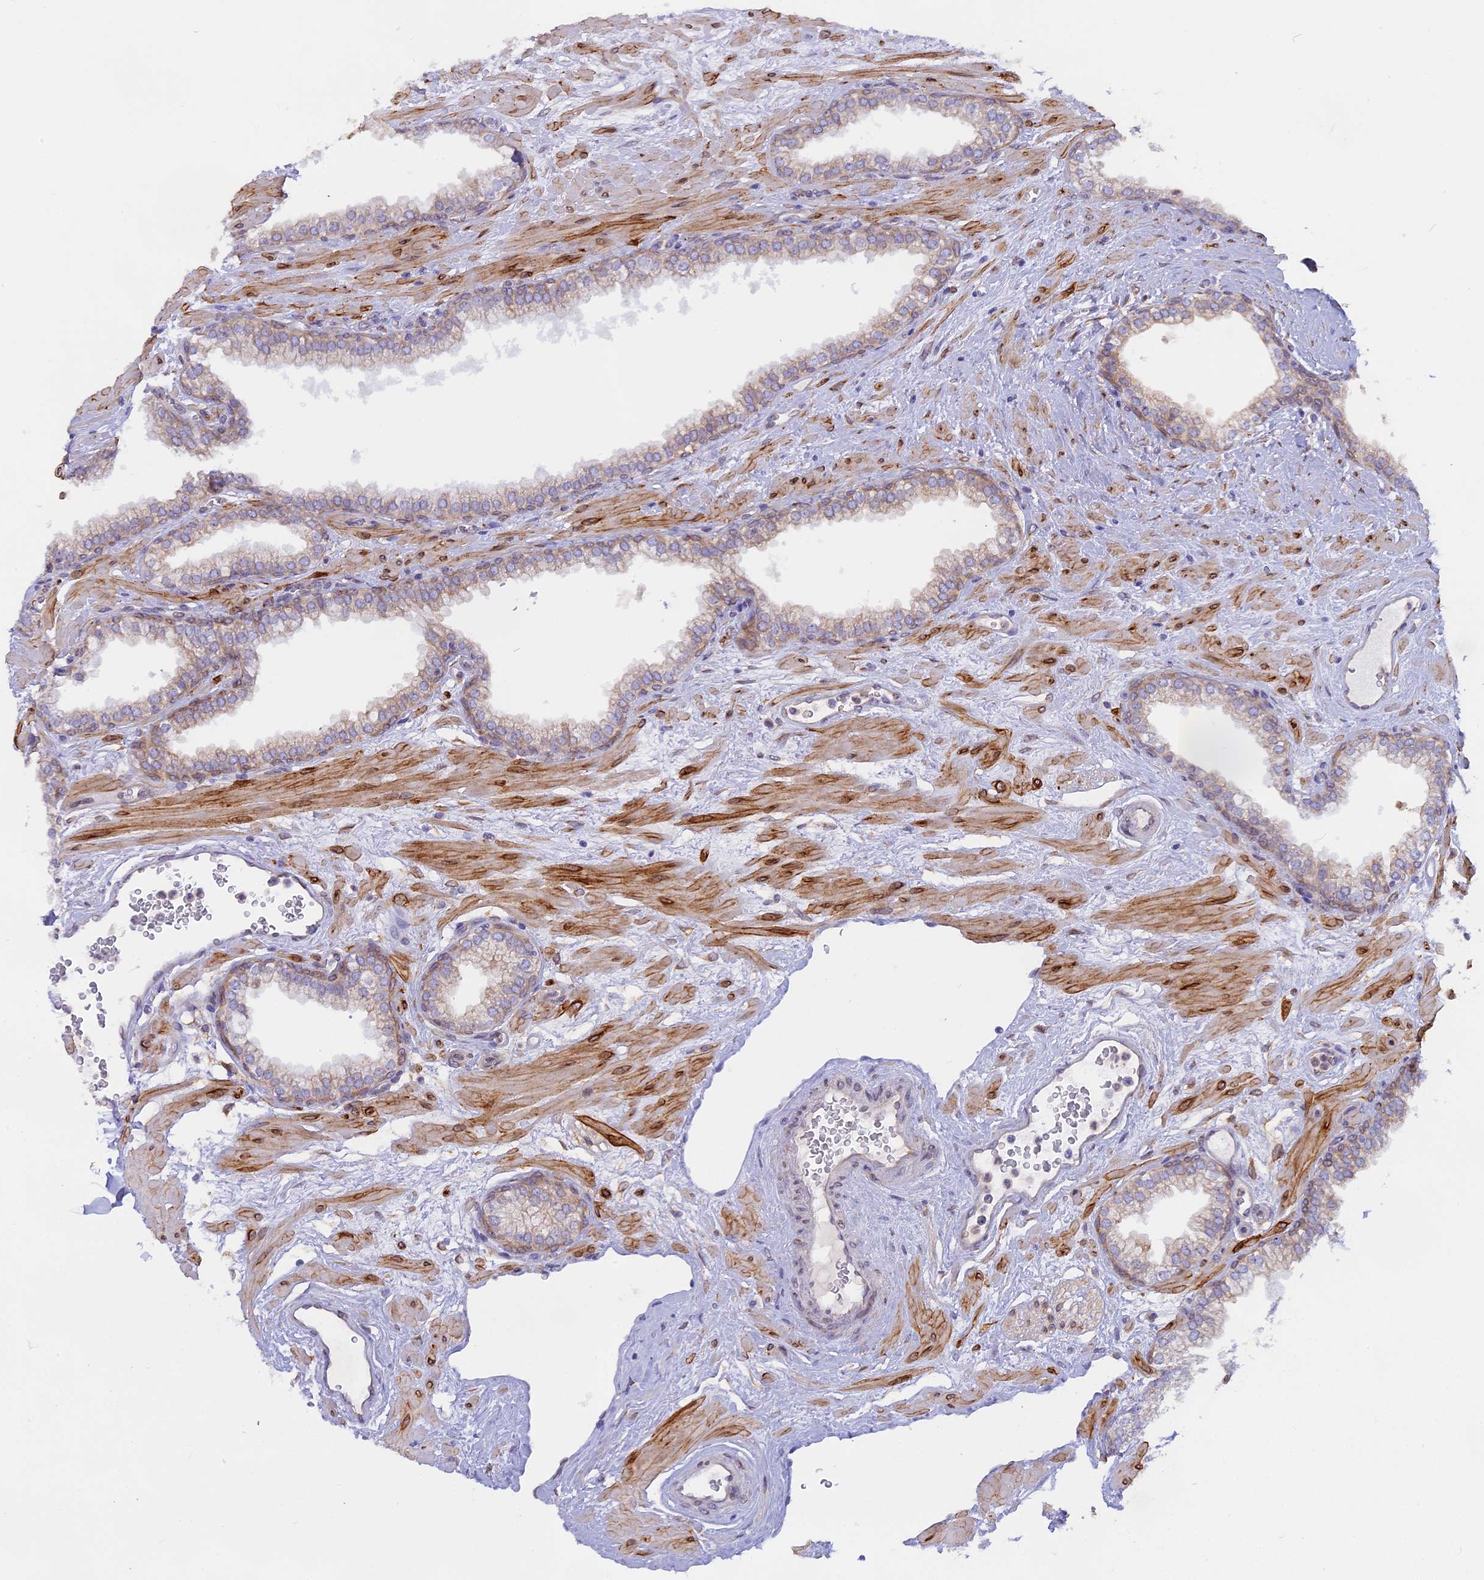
{"staining": {"intensity": "weak", "quantity": "25%-75%", "location": "cytoplasmic/membranous"}, "tissue": "prostate", "cell_type": "Glandular cells", "image_type": "normal", "snomed": [{"axis": "morphology", "description": "Normal tissue, NOS"}, {"axis": "morphology", "description": "Urothelial carcinoma, Low grade"}, {"axis": "topography", "description": "Urinary bladder"}, {"axis": "topography", "description": "Prostate"}], "caption": "Immunohistochemical staining of unremarkable prostate demonstrates weak cytoplasmic/membranous protein positivity in about 25%-75% of glandular cells.", "gene": "TLCD1", "patient": {"sex": "male", "age": 60}}